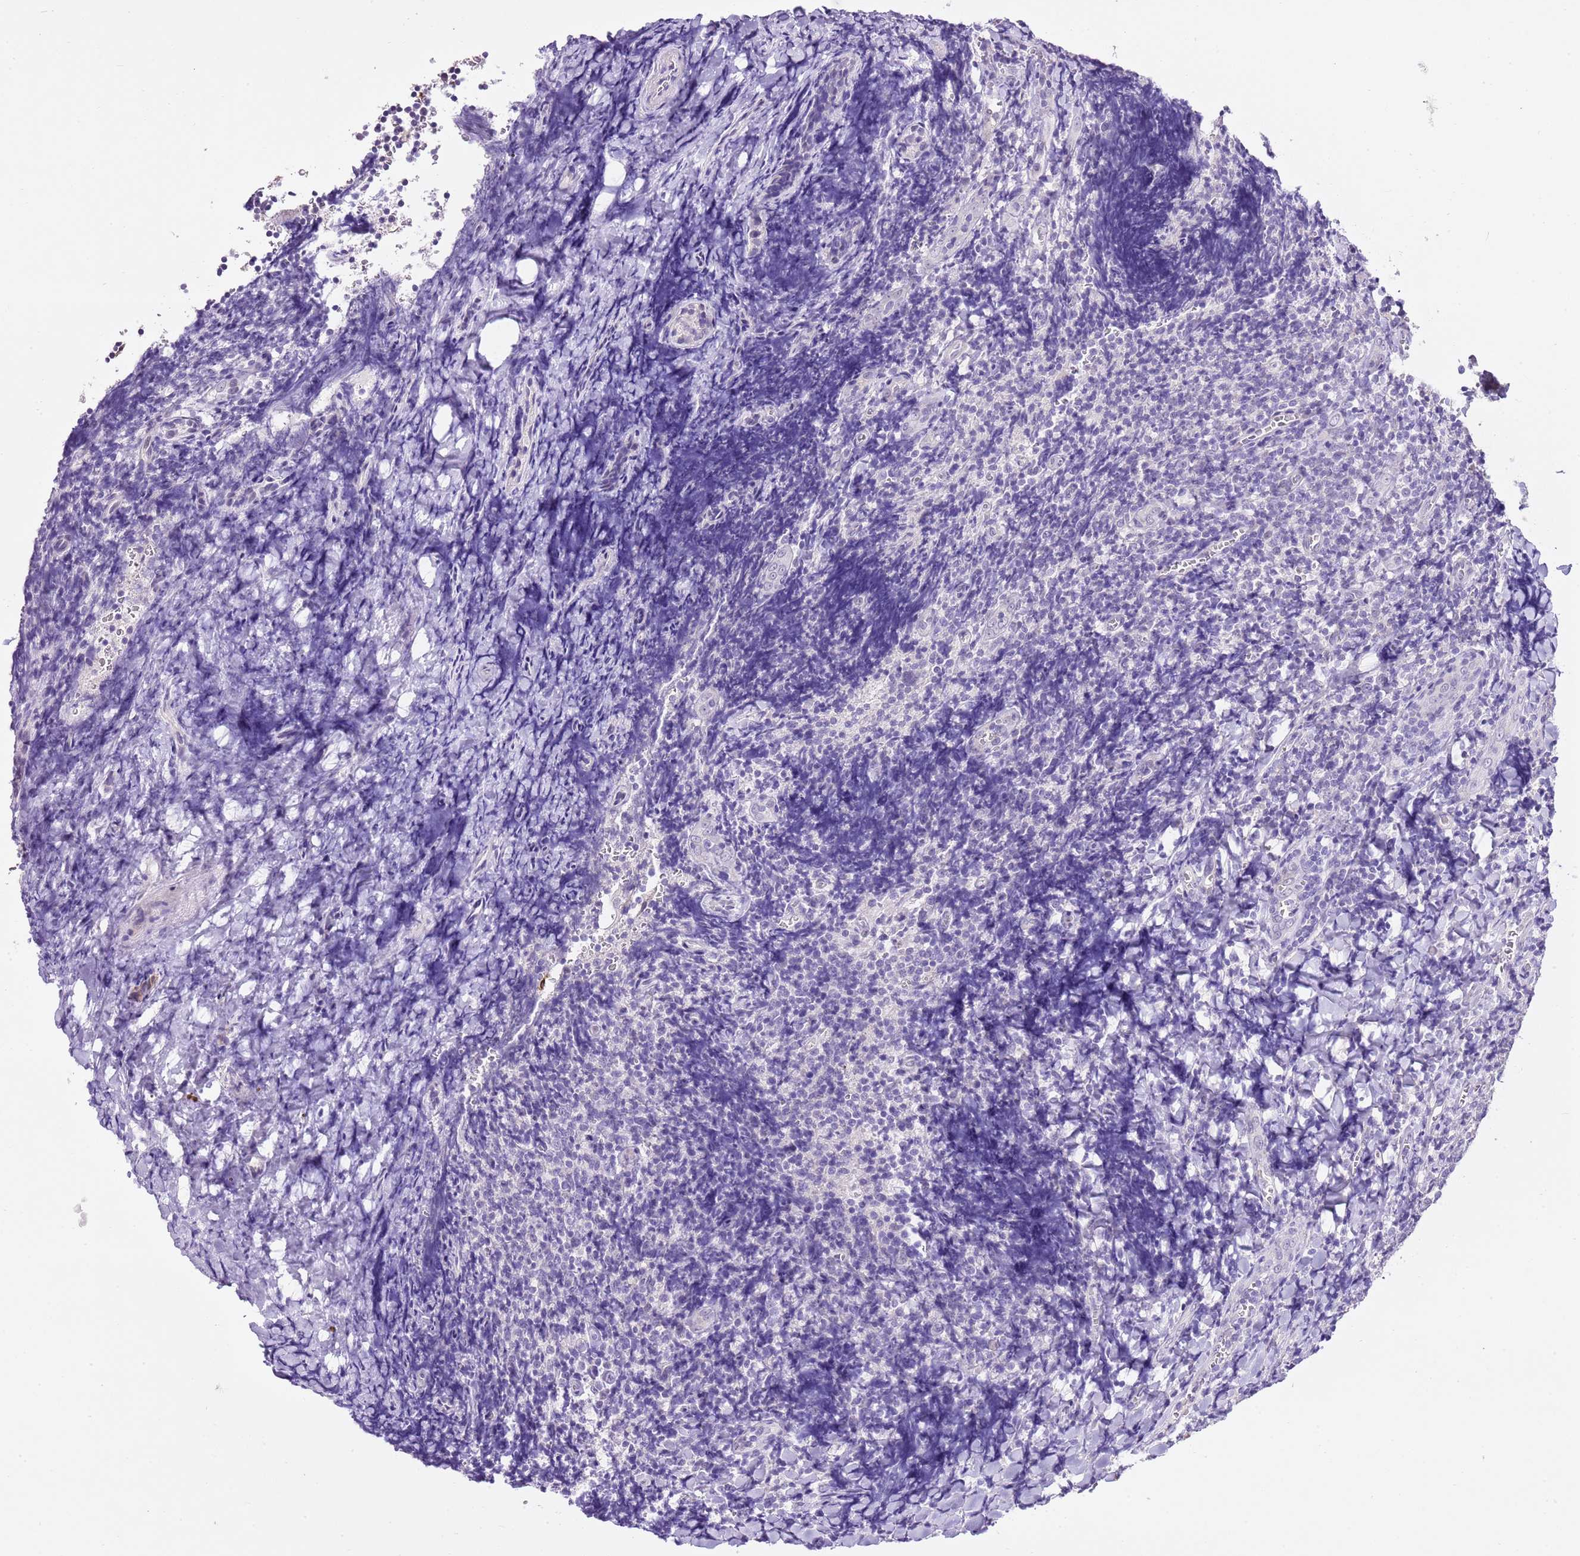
{"staining": {"intensity": "negative", "quantity": "none", "location": "none"}, "tissue": "tonsil", "cell_type": "Germinal center cells", "image_type": "normal", "snomed": [{"axis": "morphology", "description": "Normal tissue, NOS"}, {"axis": "topography", "description": "Tonsil"}], "caption": "High power microscopy image of an immunohistochemistry (IHC) micrograph of unremarkable tonsil, revealing no significant expression in germinal center cells.", "gene": "XPO7", "patient": {"sex": "male", "age": 27}}